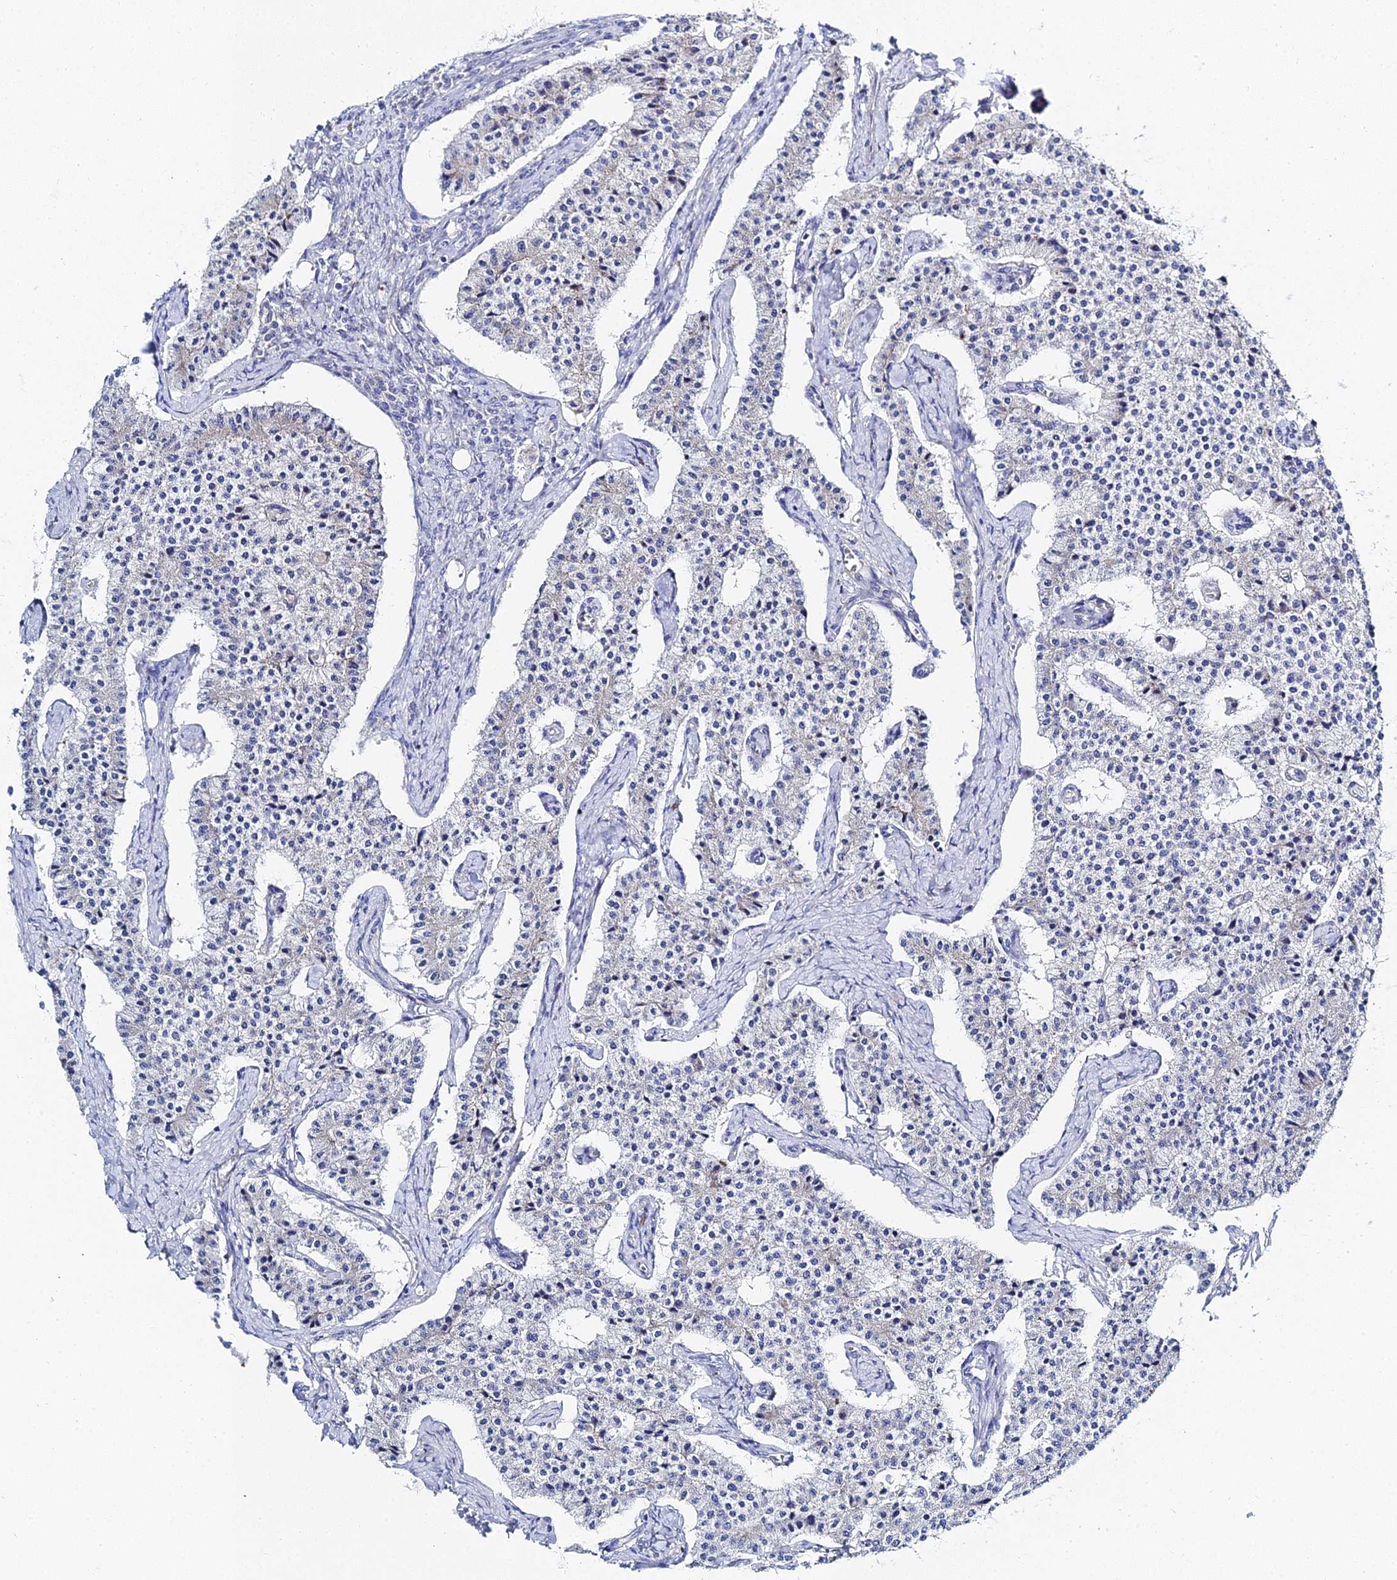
{"staining": {"intensity": "negative", "quantity": "none", "location": "none"}, "tissue": "carcinoid", "cell_type": "Tumor cells", "image_type": "cancer", "snomed": [{"axis": "morphology", "description": "Carcinoid, malignant, NOS"}, {"axis": "topography", "description": "Colon"}], "caption": "An IHC image of carcinoid is shown. There is no staining in tumor cells of carcinoid. Nuclei are stained in blue.", "gene": "PTTG1", "patient": {"sex": "female", "age": 52}}